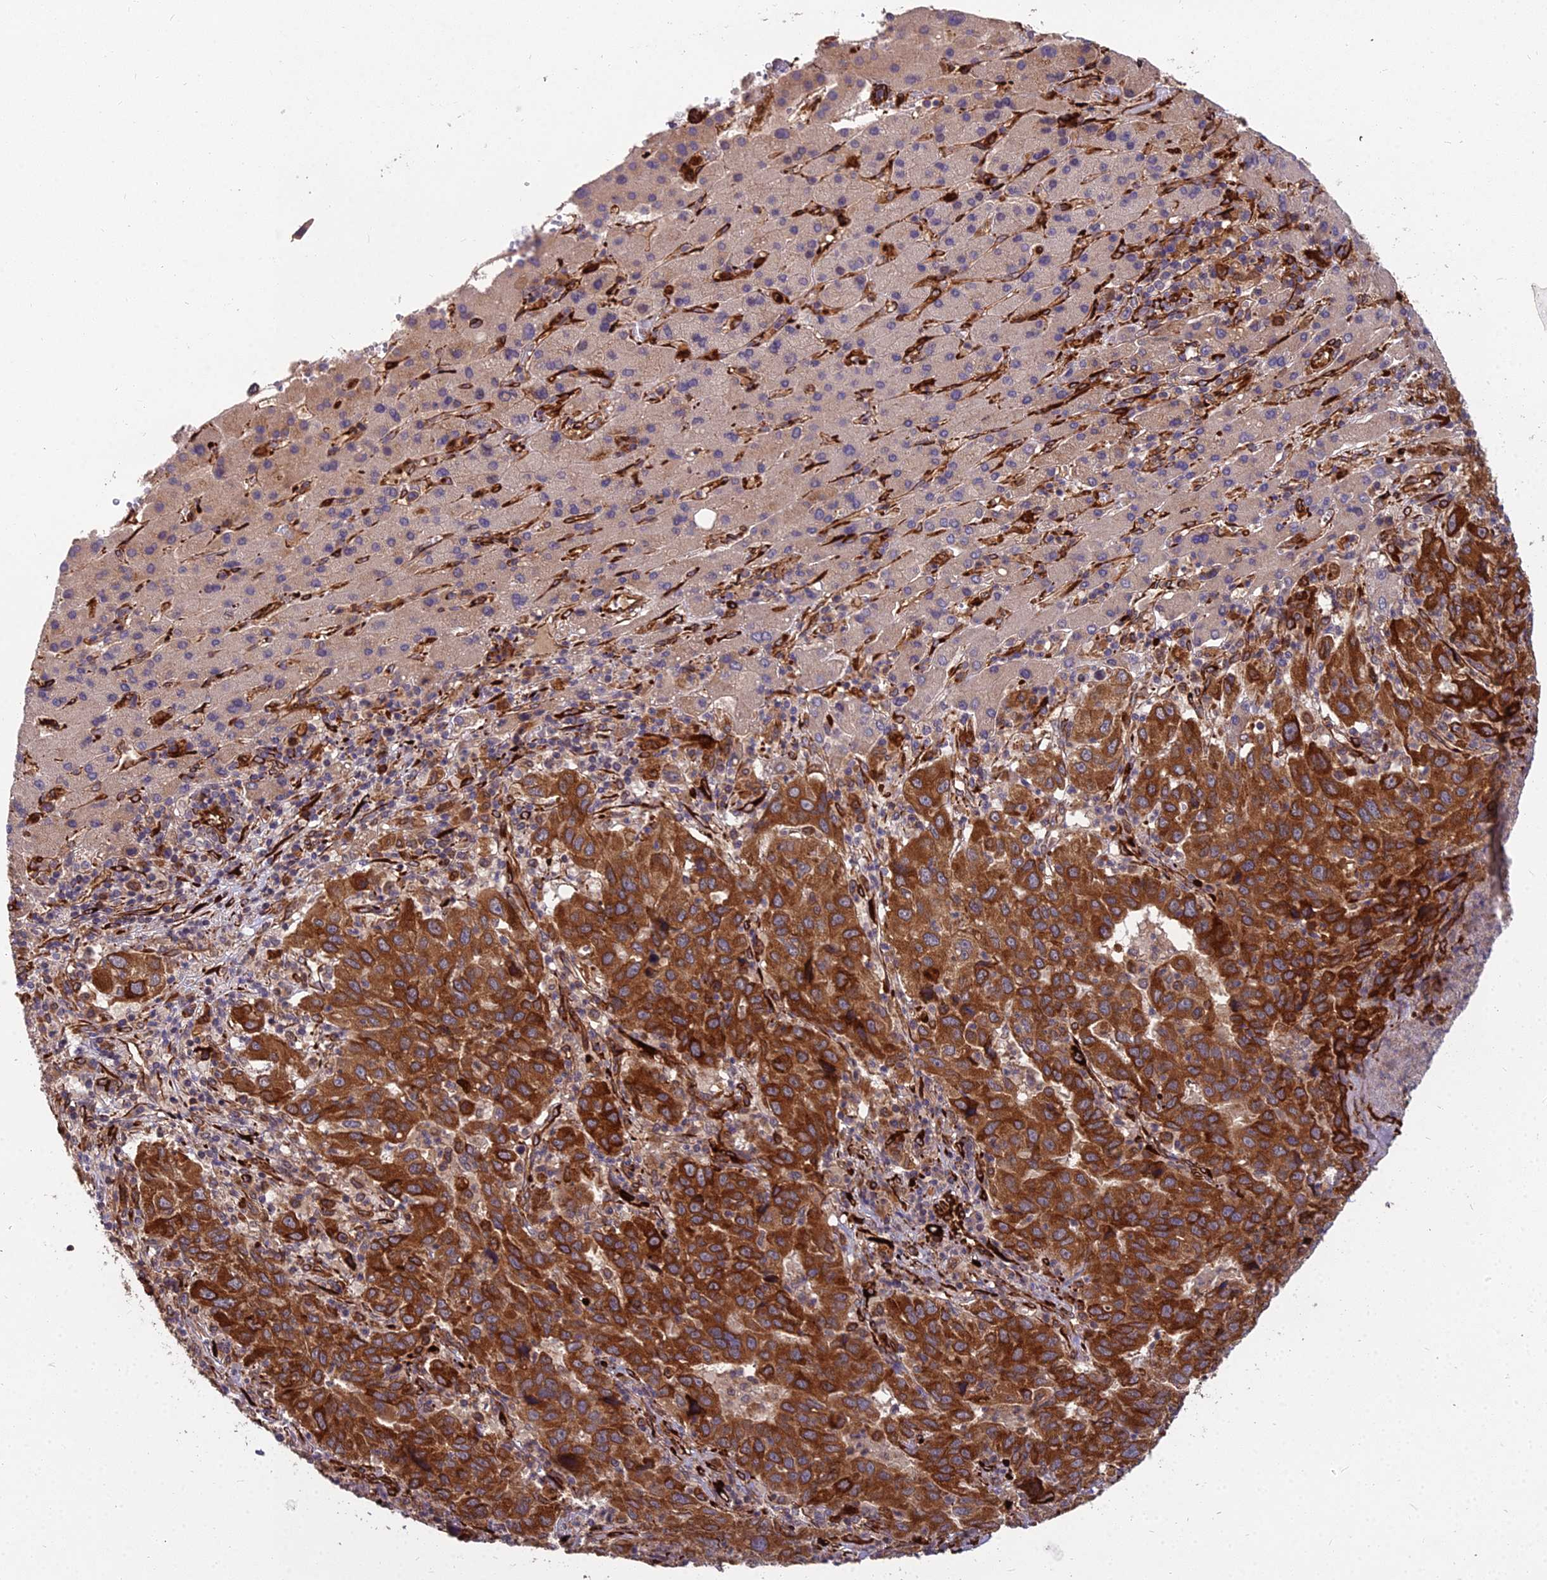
{"staining": {"intensity": "strong", "quantity": ">75%", "location": "cytoplasmic/membranous"}, "tissue": "liver cancer", "cell_type": "Tumor cells", "image_type": "cancer", "snomed": [{"axis": "morphology", "description": "Carcinoma, Hepatocellular, NOS"}, {"axis": "topography", "description": "Liver"}], "caption": "IHC staining of liver hepatocellular carcinoma, which reveals high levels of strong cytoplasmic/membranous expression in approximately >75% of tumor cells indicating strong cytoplasmic/membranous protein expression. The staining was performed using DAB (brown) for protein detection and nuclei were counterstained in hematoxylin (blue).", "gene": "NDUFAF7", "patient": {"sex": "male", "age": 63}}